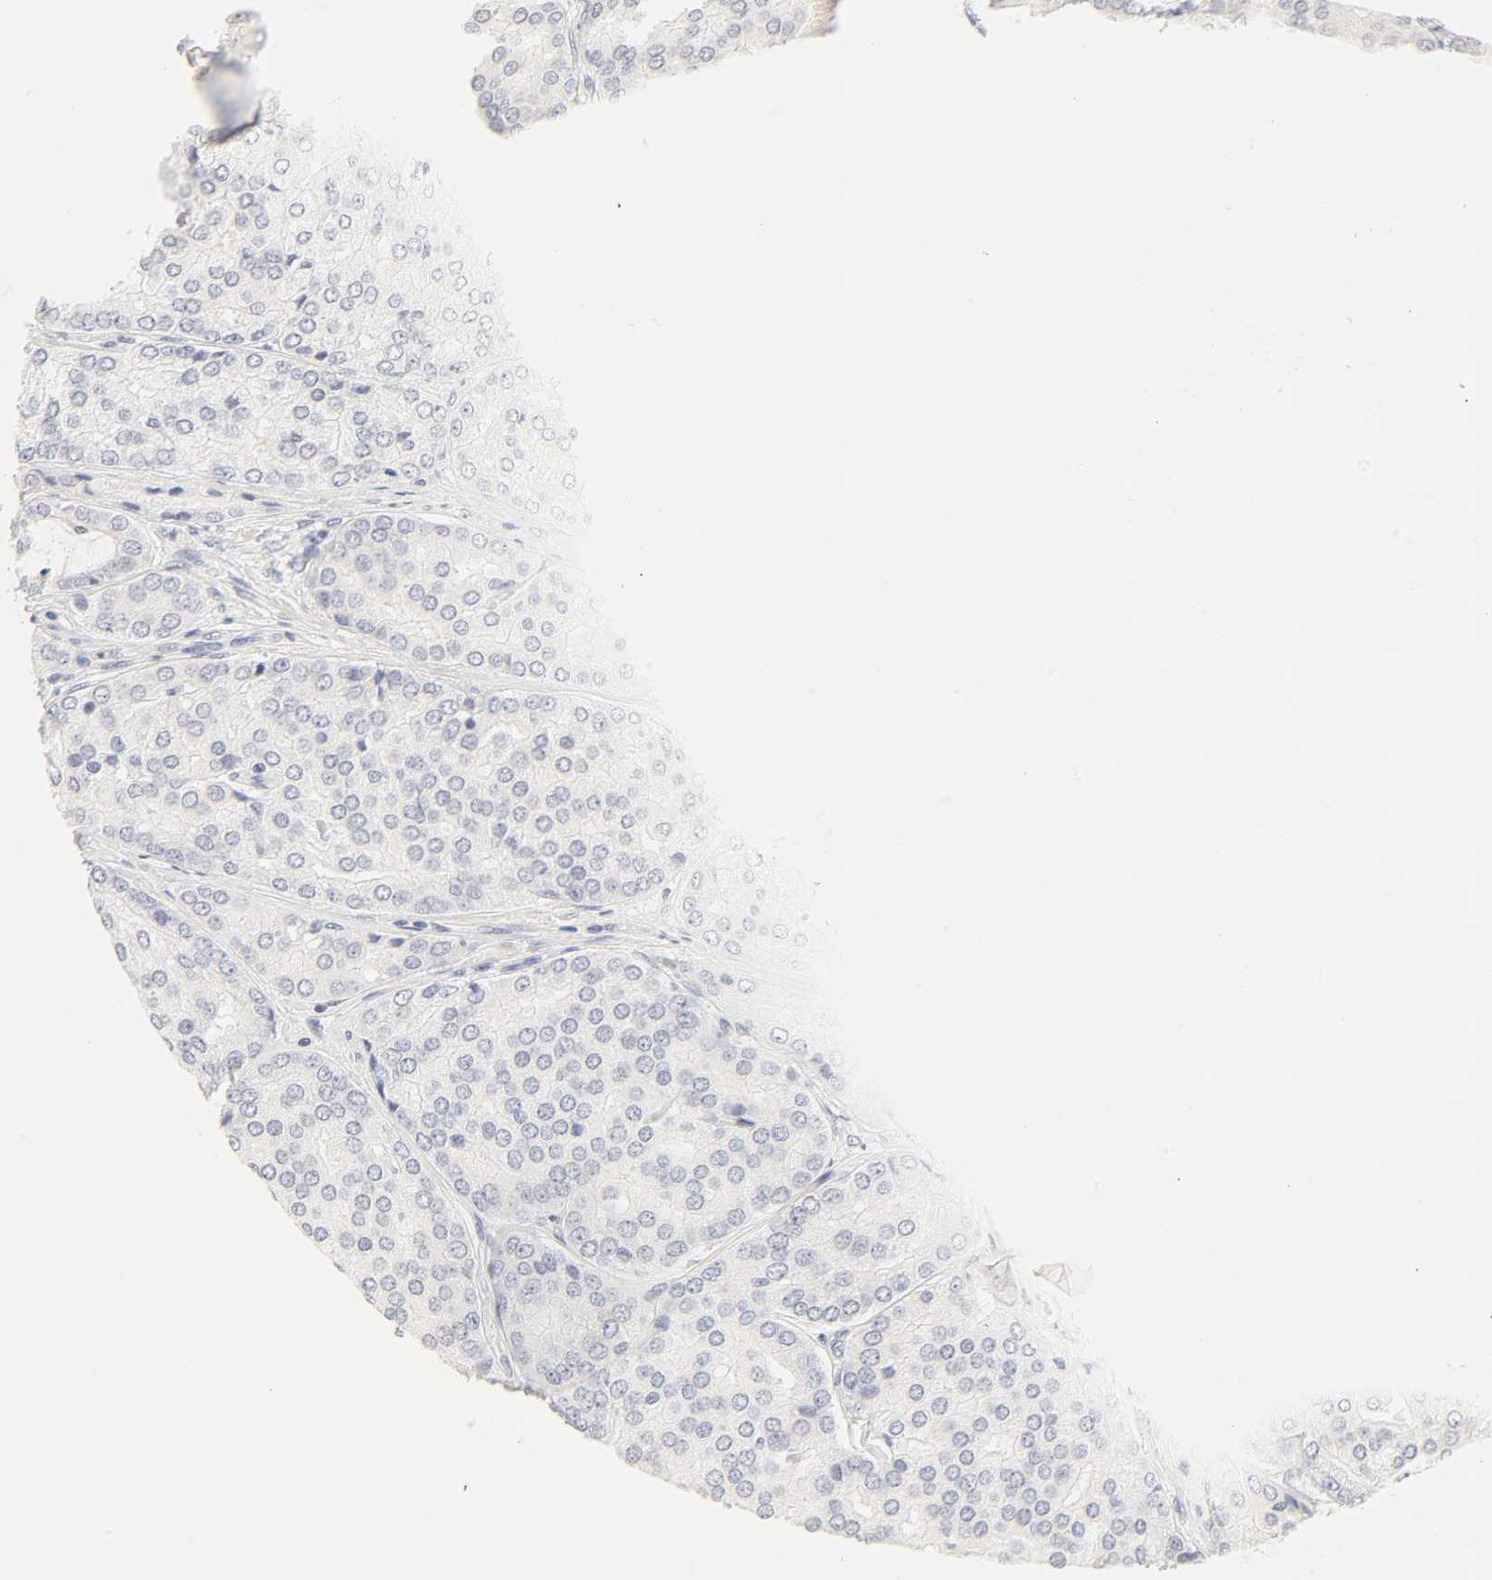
{"staining": {"intensity": "negative", "quantity": "none", "location": "none"}, "tissue": "prostate cancer", "cell_type": "Tumor cells", "image_type": "cancer", "snomed": [{"axis": "morphology", "description": "Adenocarcinoma, High grade"}, {"axis": "topography", "description": "Prostate"}], "caption": "There is no significant staining in tumor cells of prostate cancer (adenocarcinoma (high-grade)).", "gene": "MNAT1", "patient": {"sex": "male", "age": 64}}